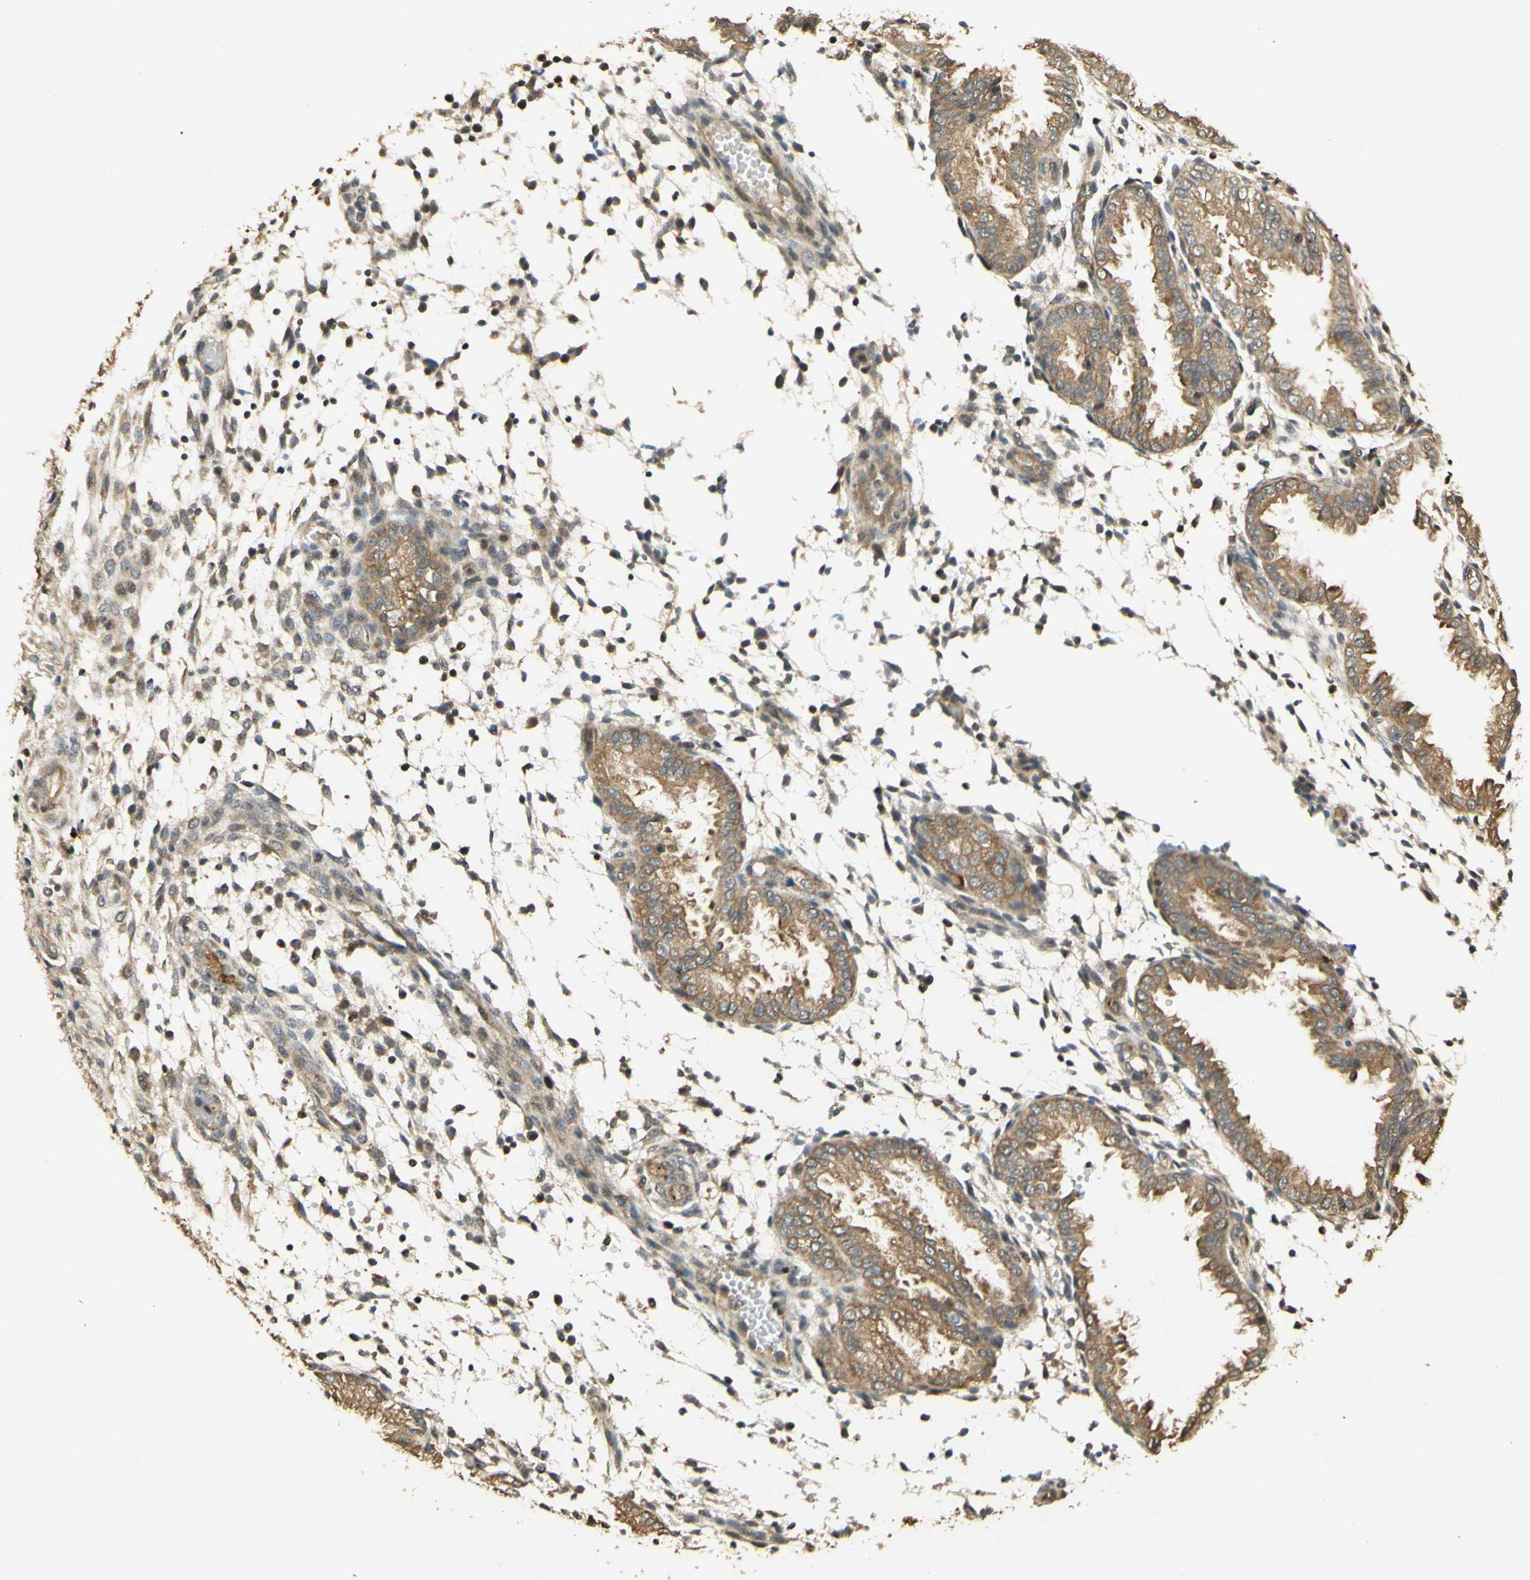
{"staining": {"intensity": "moderate", "quantity": "<25%", "location": "cytoplasmic/membranous"}, "tissue": "endometrium", "cell_type": "Cells in endometrial stroma", "image_type": "normal", "snomed": [{"axis": "morphology", "description": "Normal tissue, NOS"}, {"axis": "topography", "description": "Endometrium"}], "caption": "The photomicrograph displays a brown stain indicating the presence of a protein in the cytoplasmic/membranous of cells in endometrial stroma in endometrium. (Brightfield microscopy of DAB IHC at high magnification).", "gene": "AGER", "patient": {"sex": "female", "age": 33}}